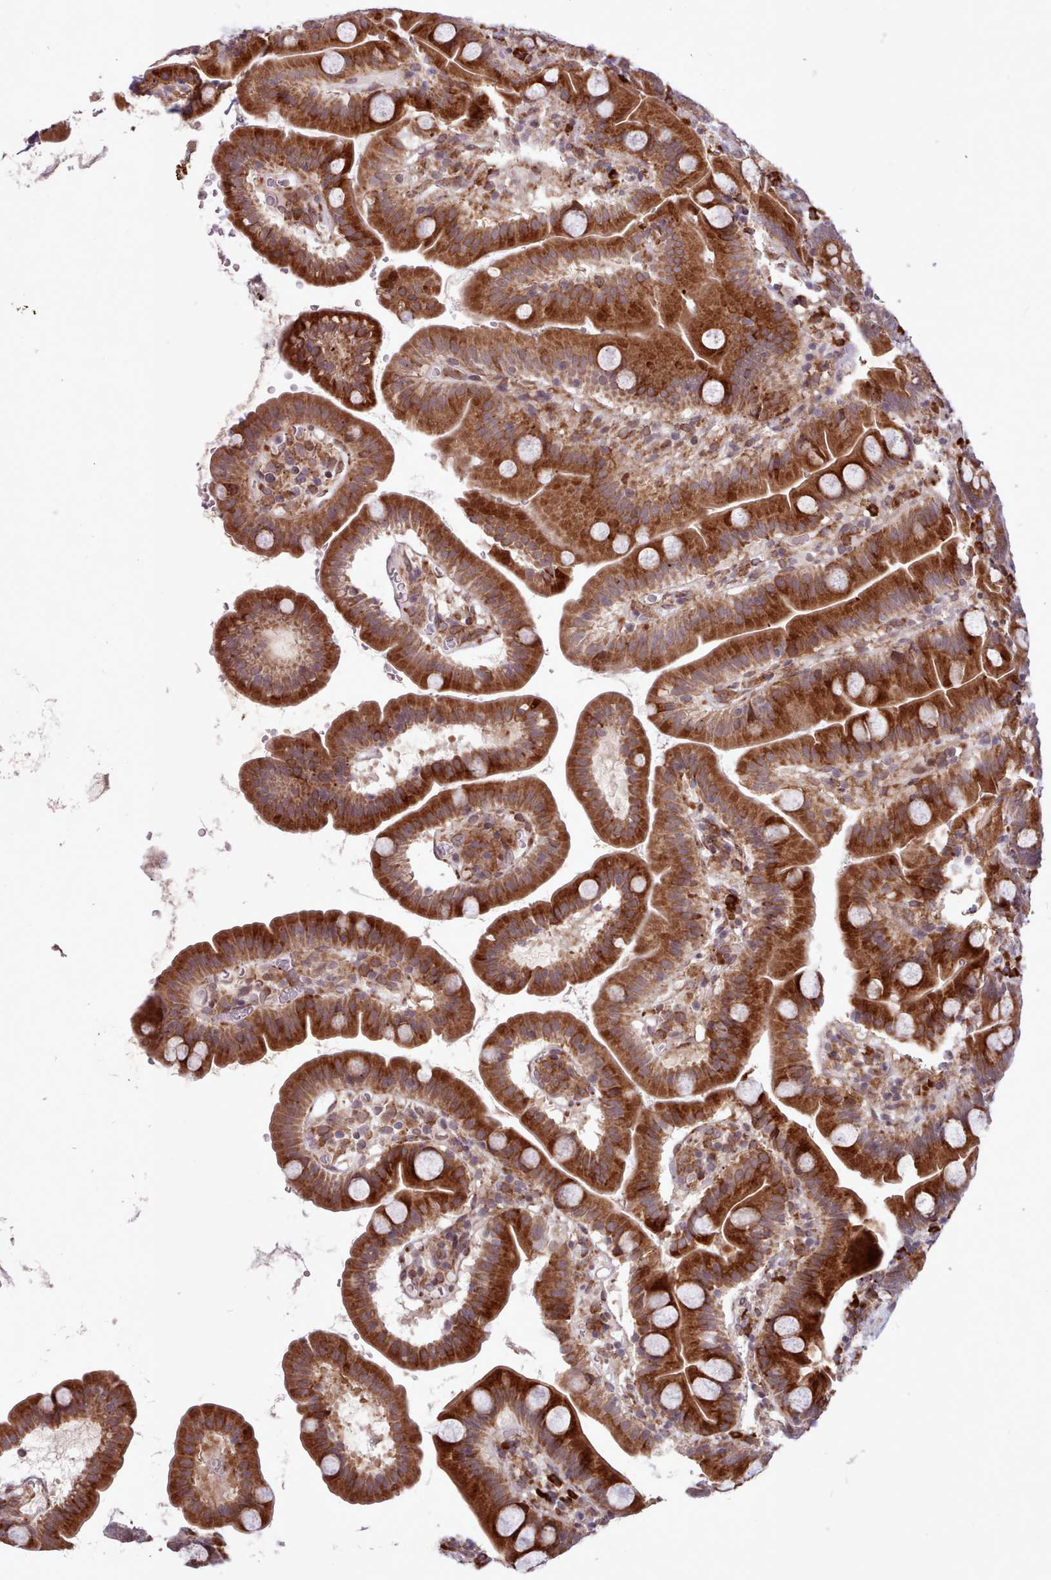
{"staining": {"intensity": "strong", "quantity": ">75%", "location": "cytoplasmic/membranous"}, "tissue": "small intestine", "cell_type": "Glandular cells", "image_type": "normal", "snomed": [{"axis": "morphology", "description": "Normal tissue, NOS"}, {"axis": "topography", "description": "Small intestine"}], "caption": "Strong cytoplasmic/membranous positivity for a protein is appreciated in approximately >75% of glandular cells of benign small intestine using immunohistochemistry.", "gene": "TTLL3", "patient": {"sex": "female", "age": 68}}